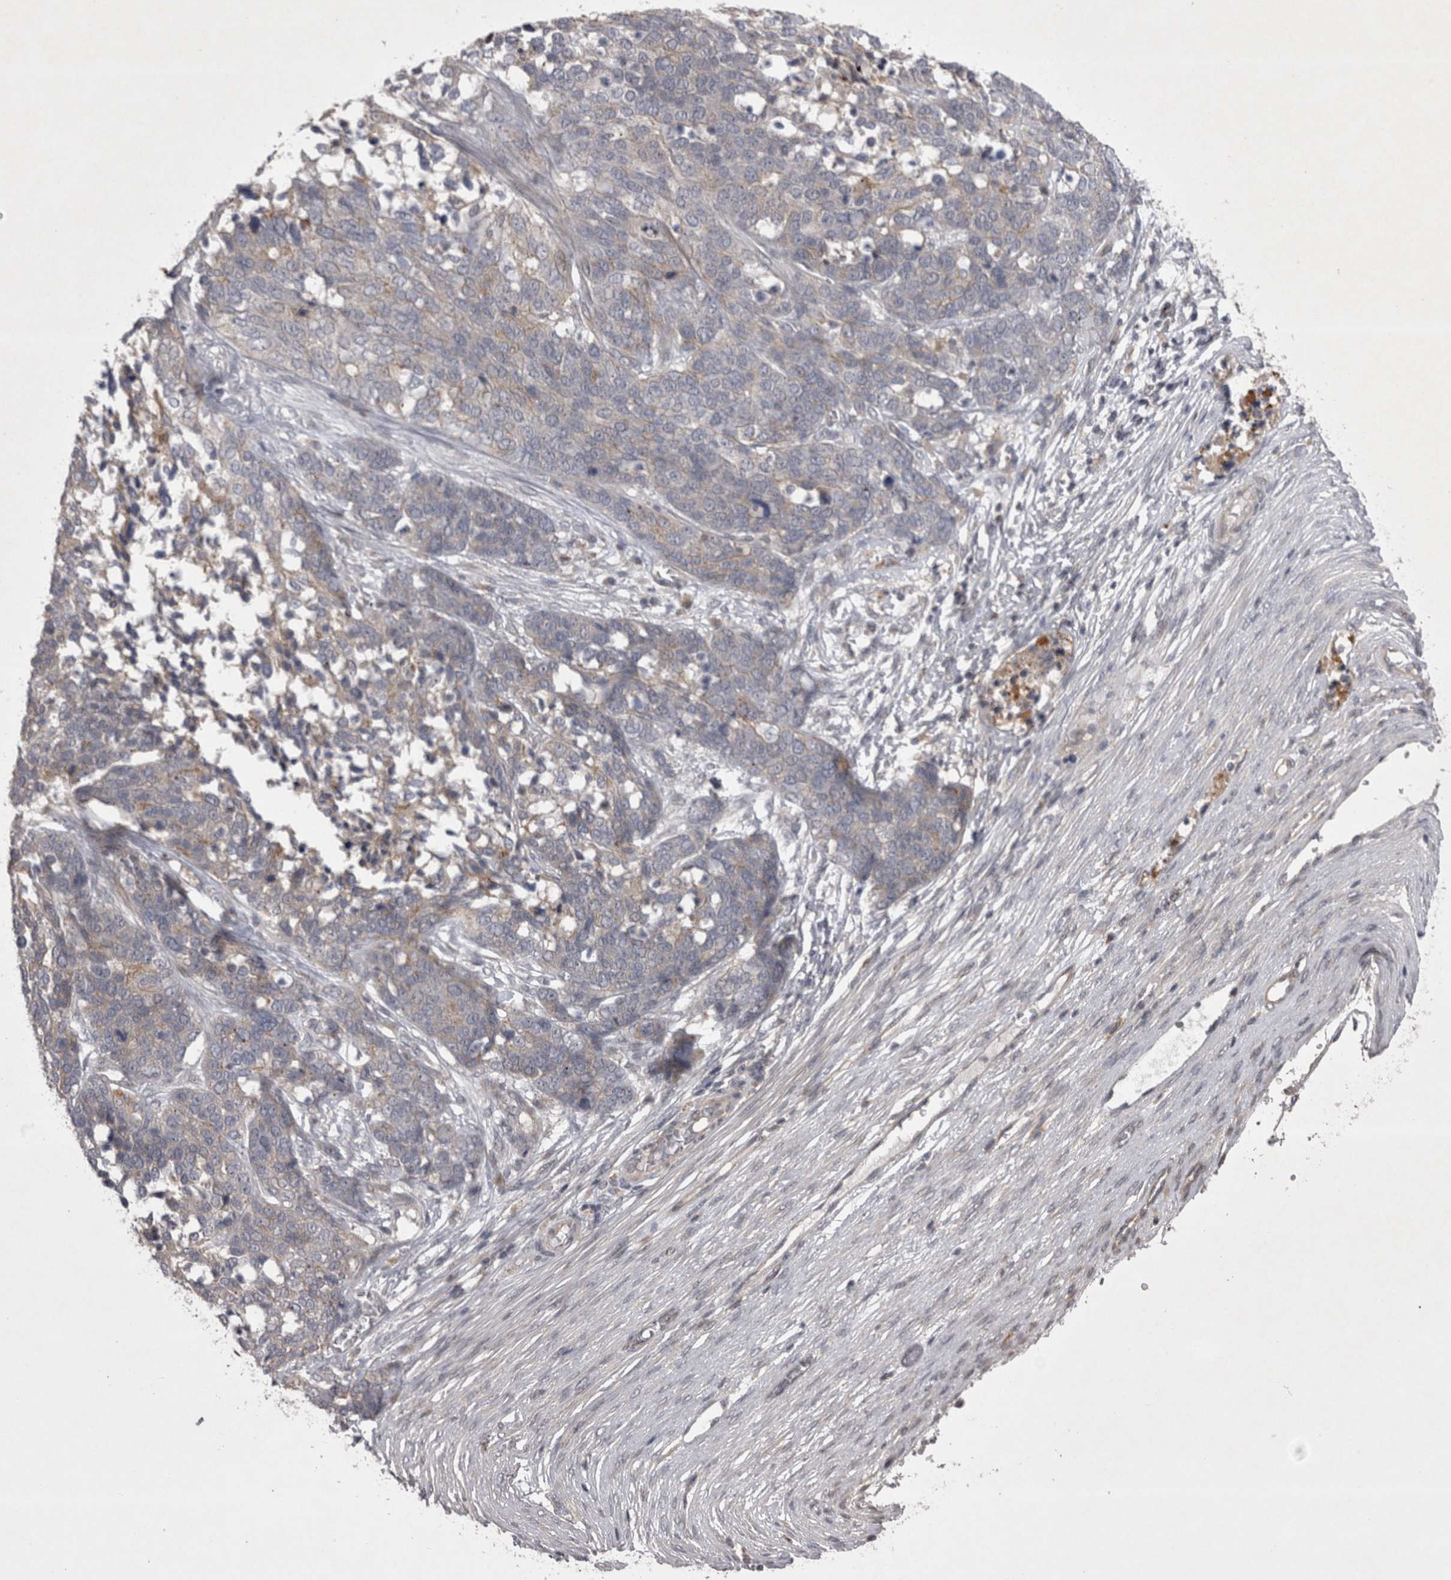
{"staining": {"intensity": "negative", "quantity": "none", "location": "none"}, "tissue": "ovarian cancer", "cell_type": "Tumor cells", "image_type": "cancer", "snomed": [{"axis": "morphology", "description": "Cystadenocarcinoma, serous, NOS"}, {"axis": "topography", "description": "Ovary"}], "caption": "This histopathology image is of ovarian cancer stained with immunohistochemistry to label a protein in brown with the nuclei are counter-stained blue. There is no expression in tumor cells.", "gene": "CTBS", "patient": {"sex": "female", "age": 44}}